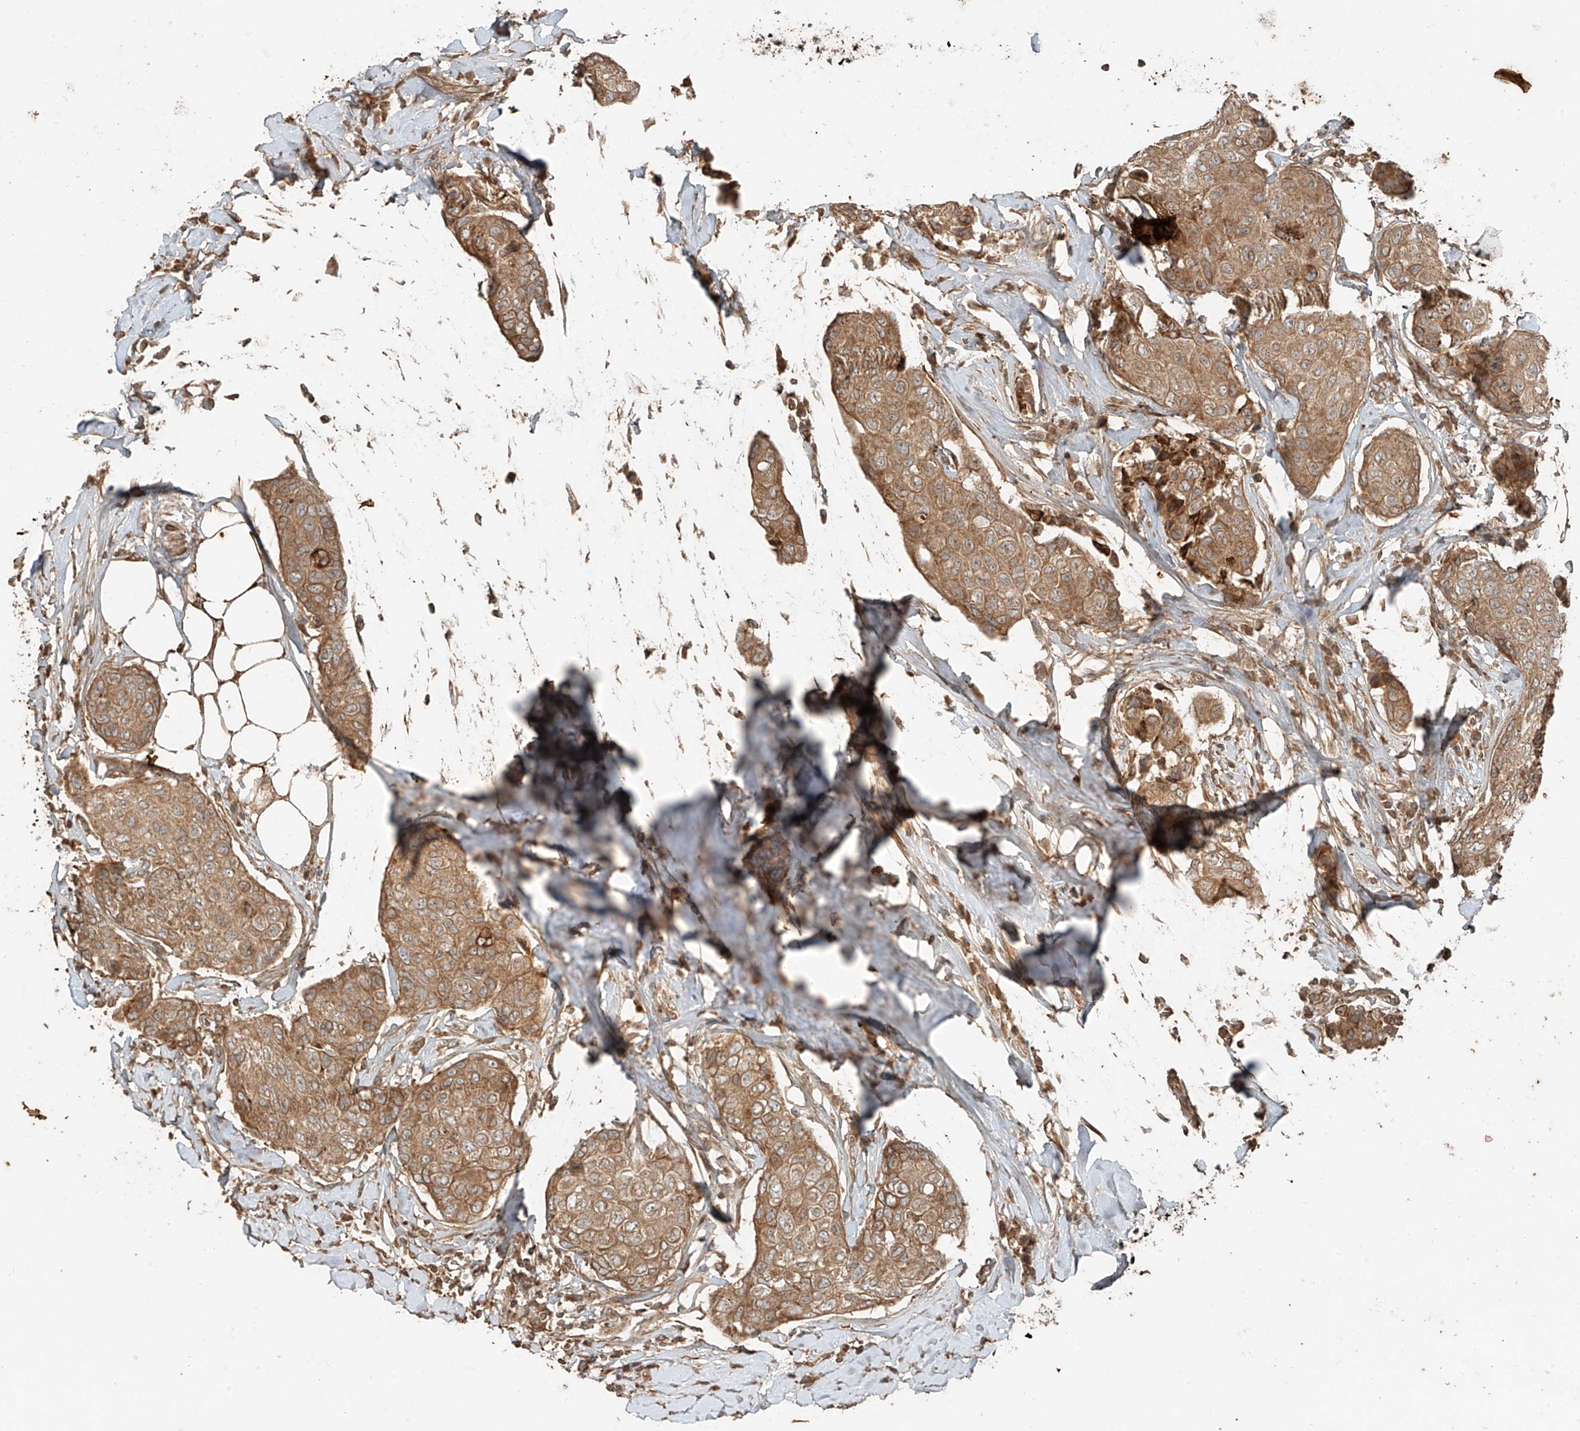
{"staining": {"intensity": "moderate", "quantity": ">75%", "location": "cytoplasmic/membranous"}, "tissue": "breast cancer", "cell_type": "Tumor cells", "image_type": "cancer", "snomed": [{"axis": "morphology", "description": "Duct carcinoma"}, {"axis": "topography", "description": "Breast"}], "caption": "Intraductal carcinoma (breast) stained for a protein reveals moderate cytoplasmic/membranous positivity in tumor cells. The staining was performed using DAB, with brown indicating positive protein expression. Nuclei are stained blue with hematoxylin.", "gene": "ANKZF1", "patient": {"sex": "female", "age": 80}}